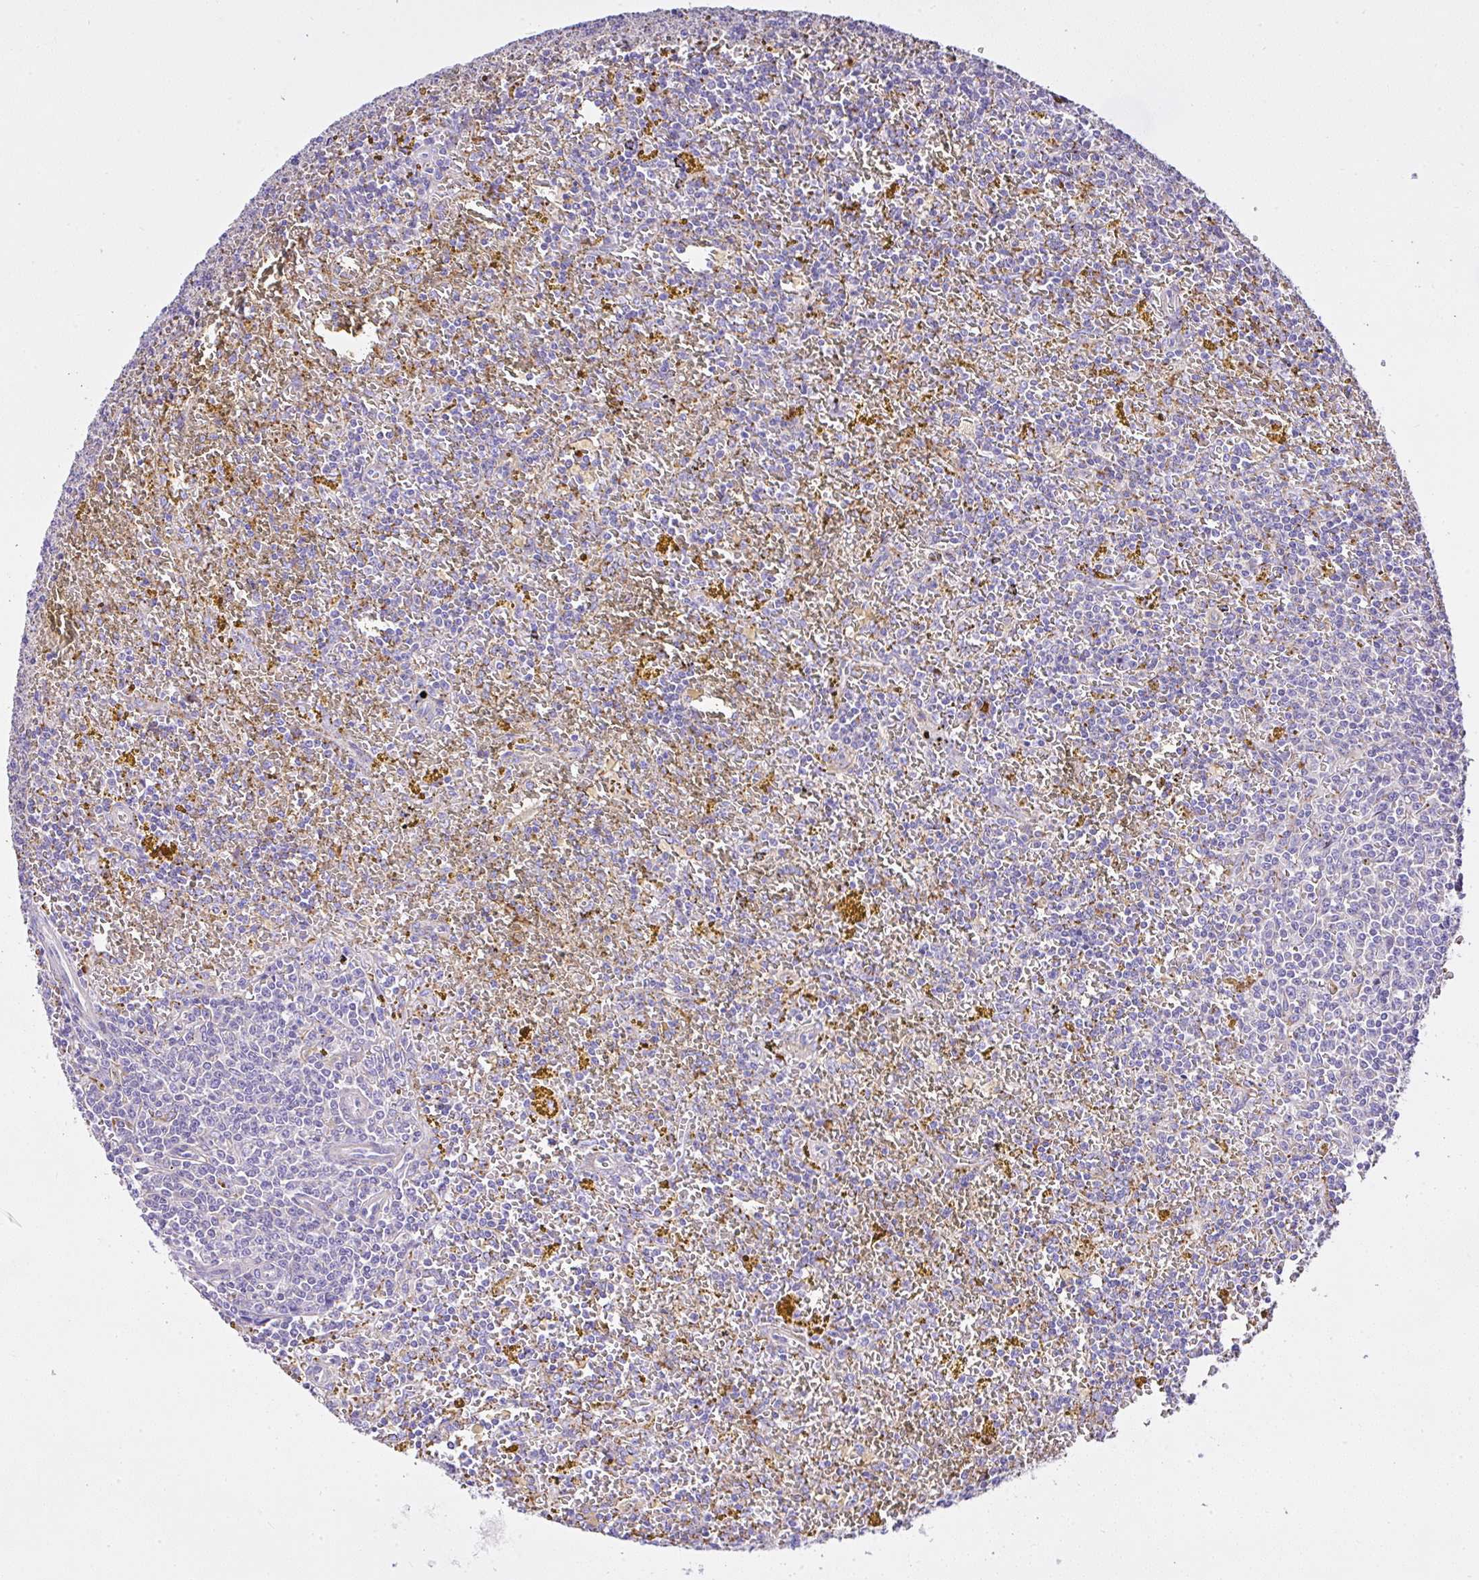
{"staining": {"intensity": "negative", "quantity": "none", "location": "none"}, "tissue": "lymphoma", "cell_type": "Tumor cells", "image_type": "cancer", "snomed": [{"axis": "morphology", "description": "Malignant lymphoma, non-Hodgkin's type, Low grade"}, {"axis": "topography", "description": "Spleen"}, {"axis": "topography", "description": "Lymph node"}], "caption": "An immunohistochemistry image of lymphoma is shown. There is no staining in tumor cells of lymphoma.", "gene": "CCDC142", "patient": {"sex": "female", "age": 66}}